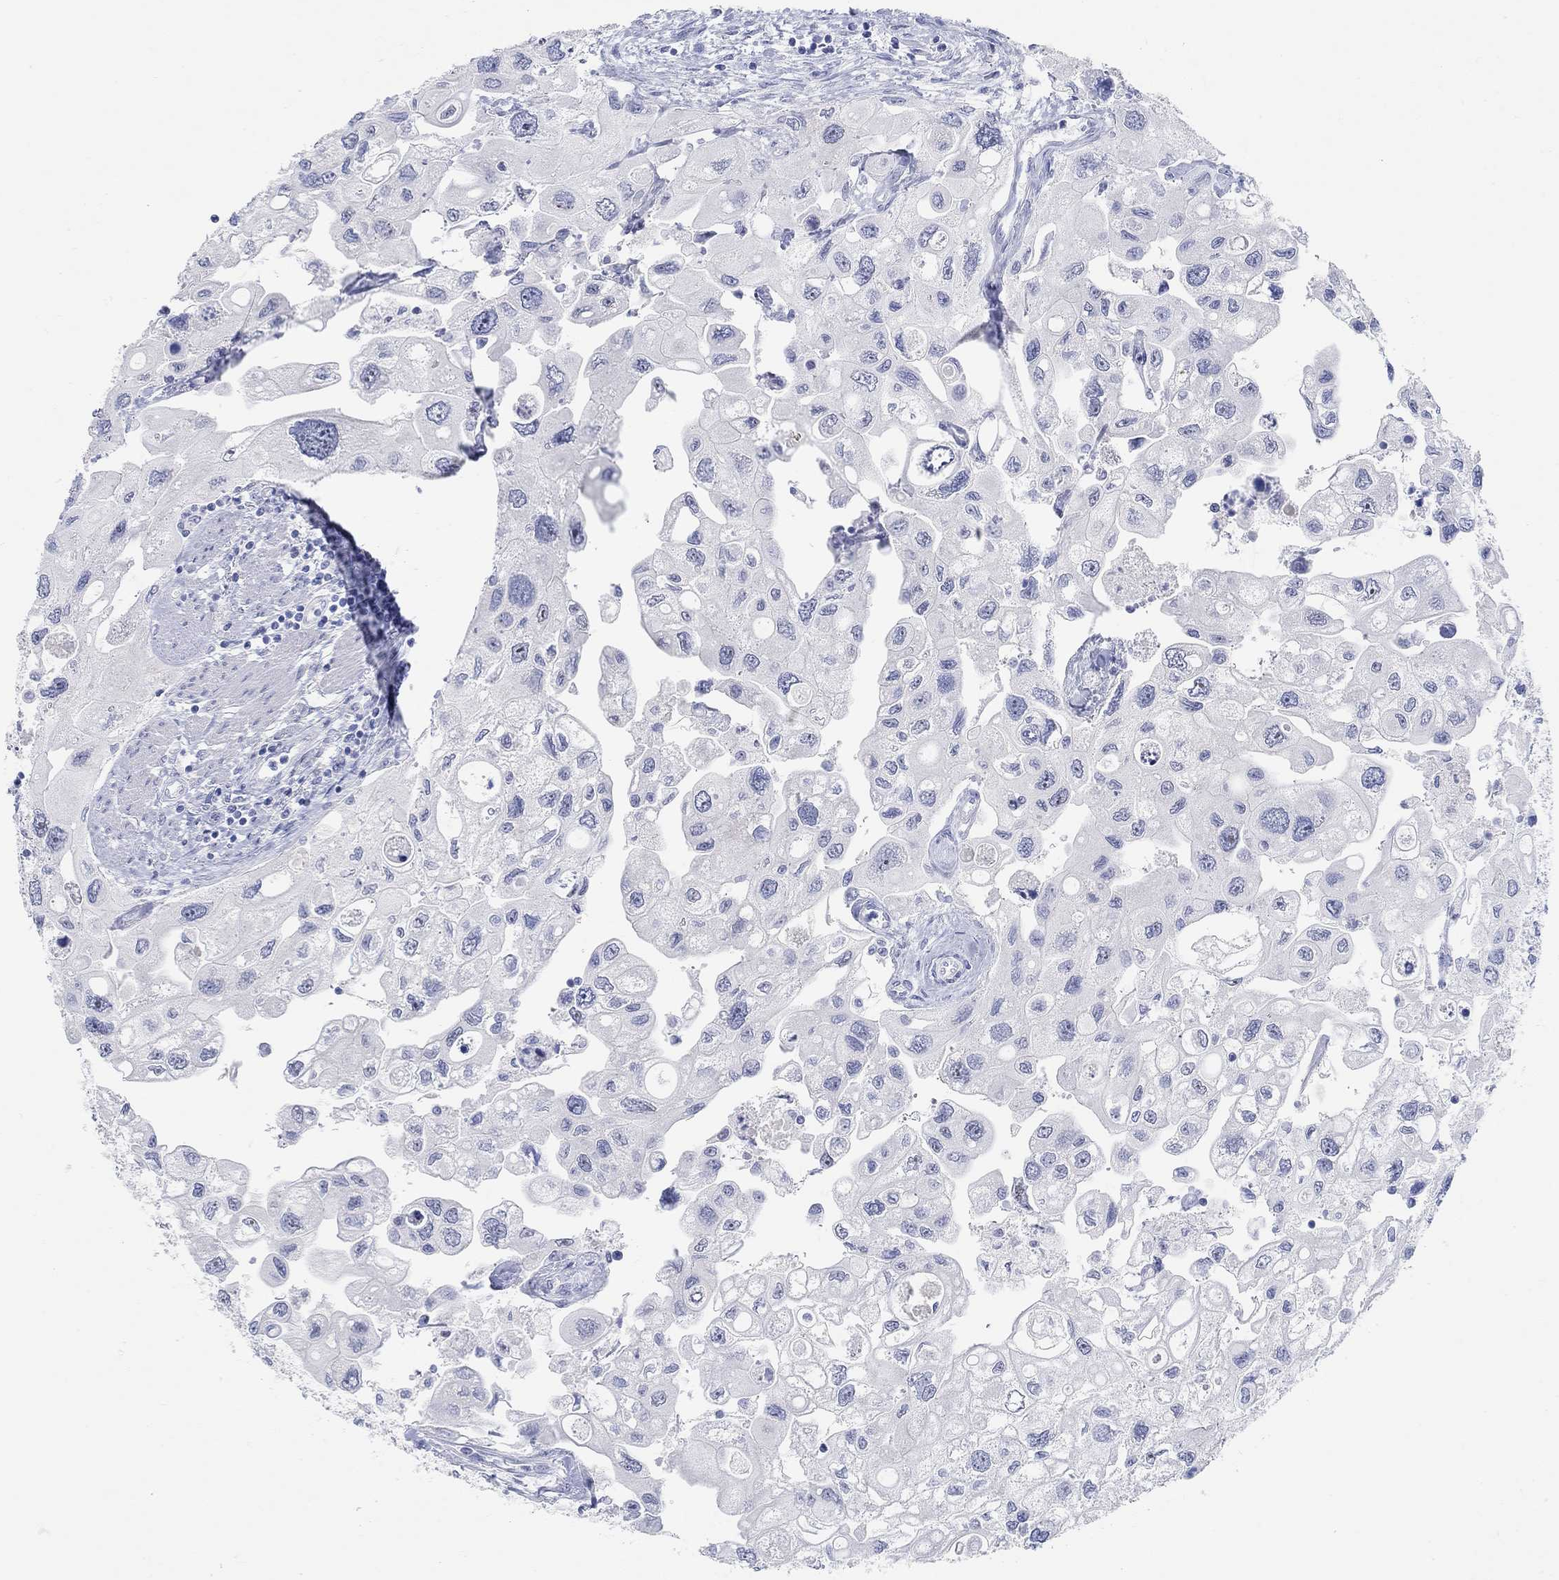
{"staining": {"intensity": "negative", "quantity": "none", "location": "none"}, "tissue": "urothelial cancer", "cell_type": "Tumor cells", "image_type": "cancer", "snomed": [{"axis": "morphology", "description": "Urothelial carcinoma, High grade"}, {"axis": "topography", "description": "Urinary bladder"}], "caption": "DAB (3,3'-diaminobenzidine) immunohistochemical staining of human urothelial cancer displays no significant positivity in tumor cells. (Stains: DAB immunohistochemistry with hematoxylin counter stain, Microscopy: brightfield microscopy at high magnification).", "gene": "GRIA3", "patient": {"sex": "male", "age": 59}}